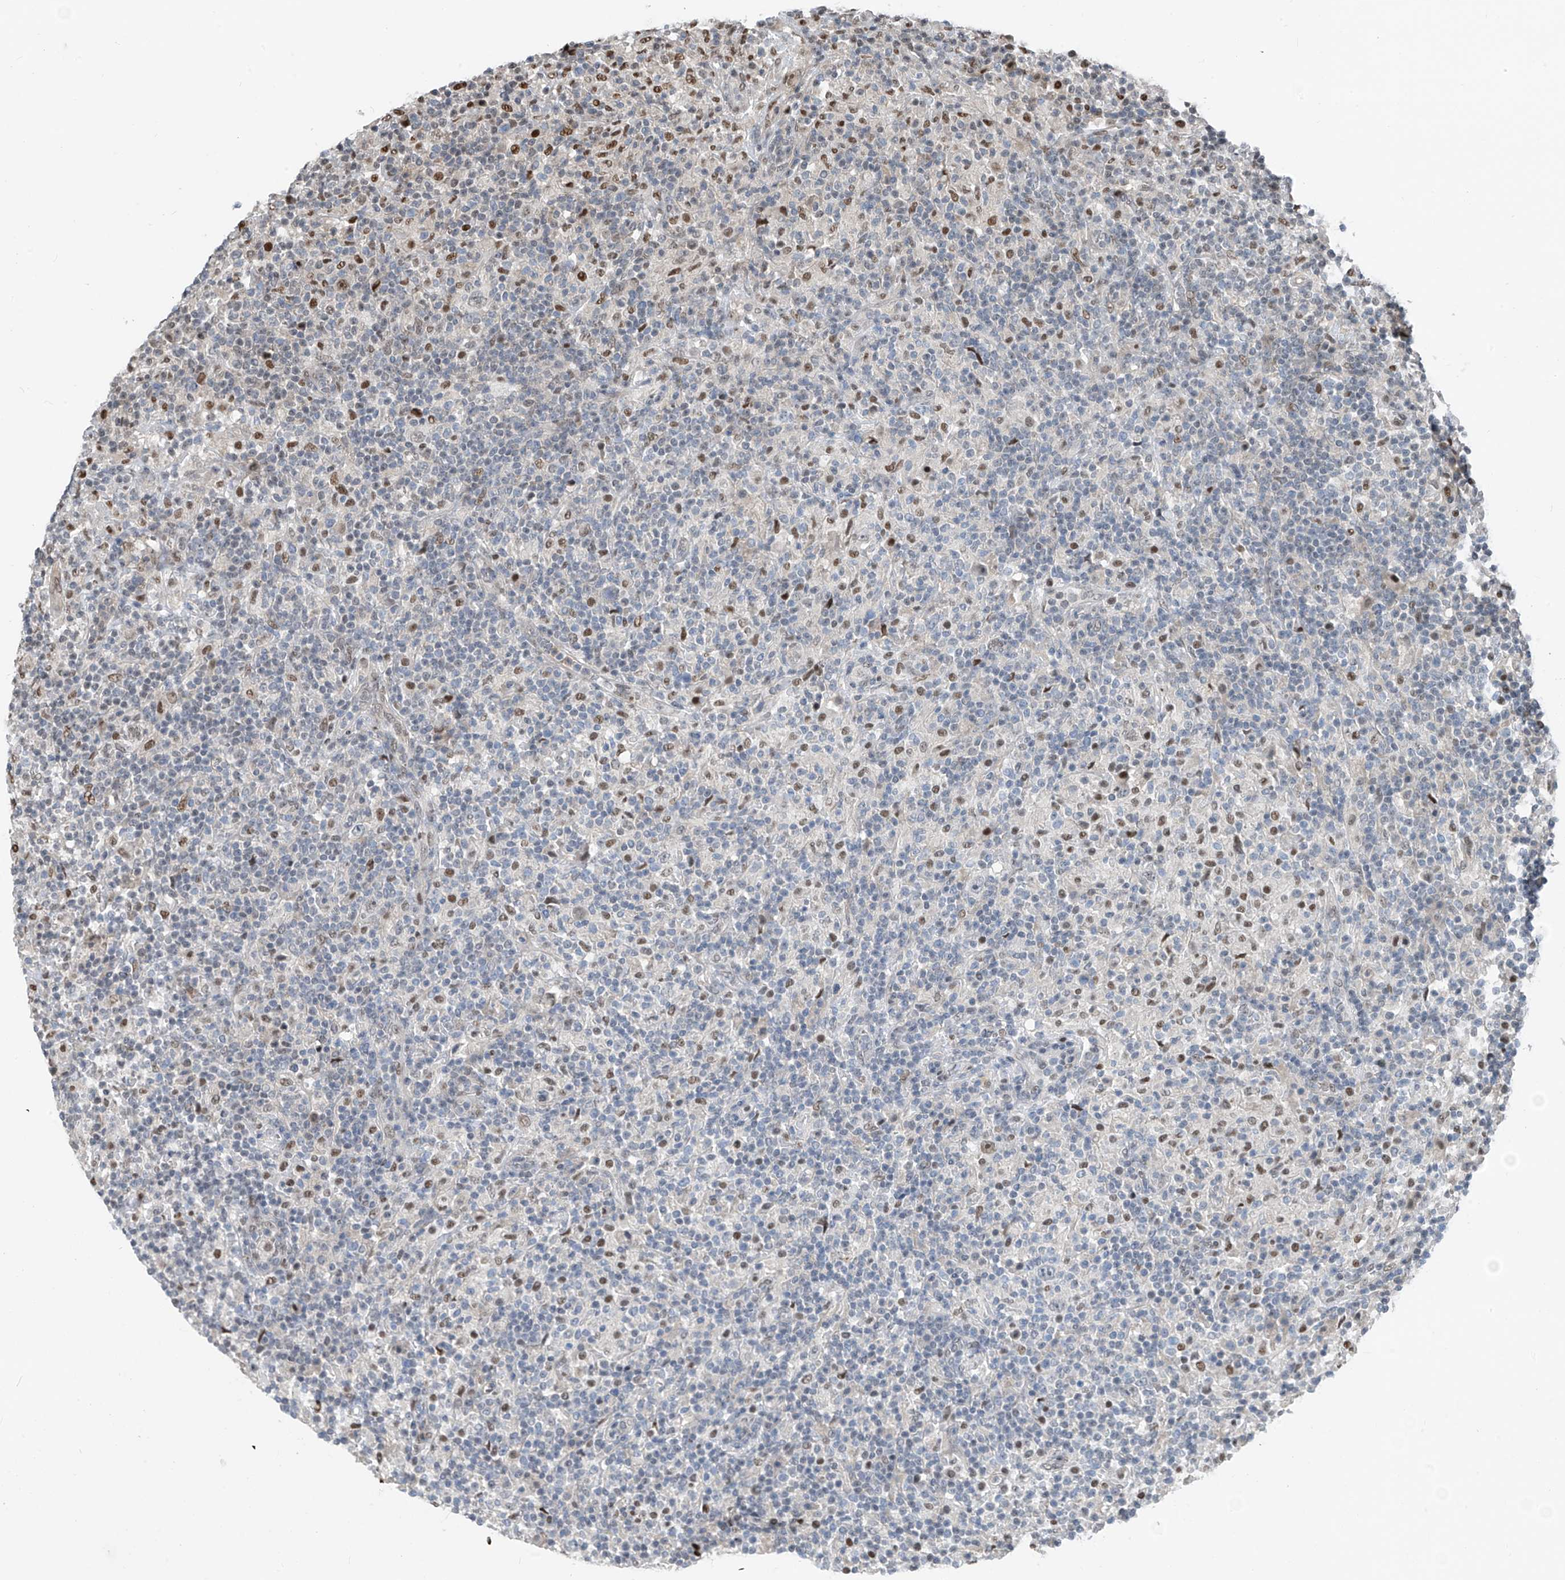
{"staining": {"intensity": "negative", "quantity": "none", "location": "none"}, "tissue": "lymphoma", "cell_type": "Tumor cells", "image_type": "cancer", "snomed": [{"axis": "morphology", "description": "Hodgkin's disease, NOS"}, {"axis": "topography", "description": "Lymph node"}], "caption": "DAB immunohistochemical staining of human Hodgkin's disease displays no significant expression in tumor cells.", "gene": "RBP7", "patient": {"sex": "male", "age": 70}}